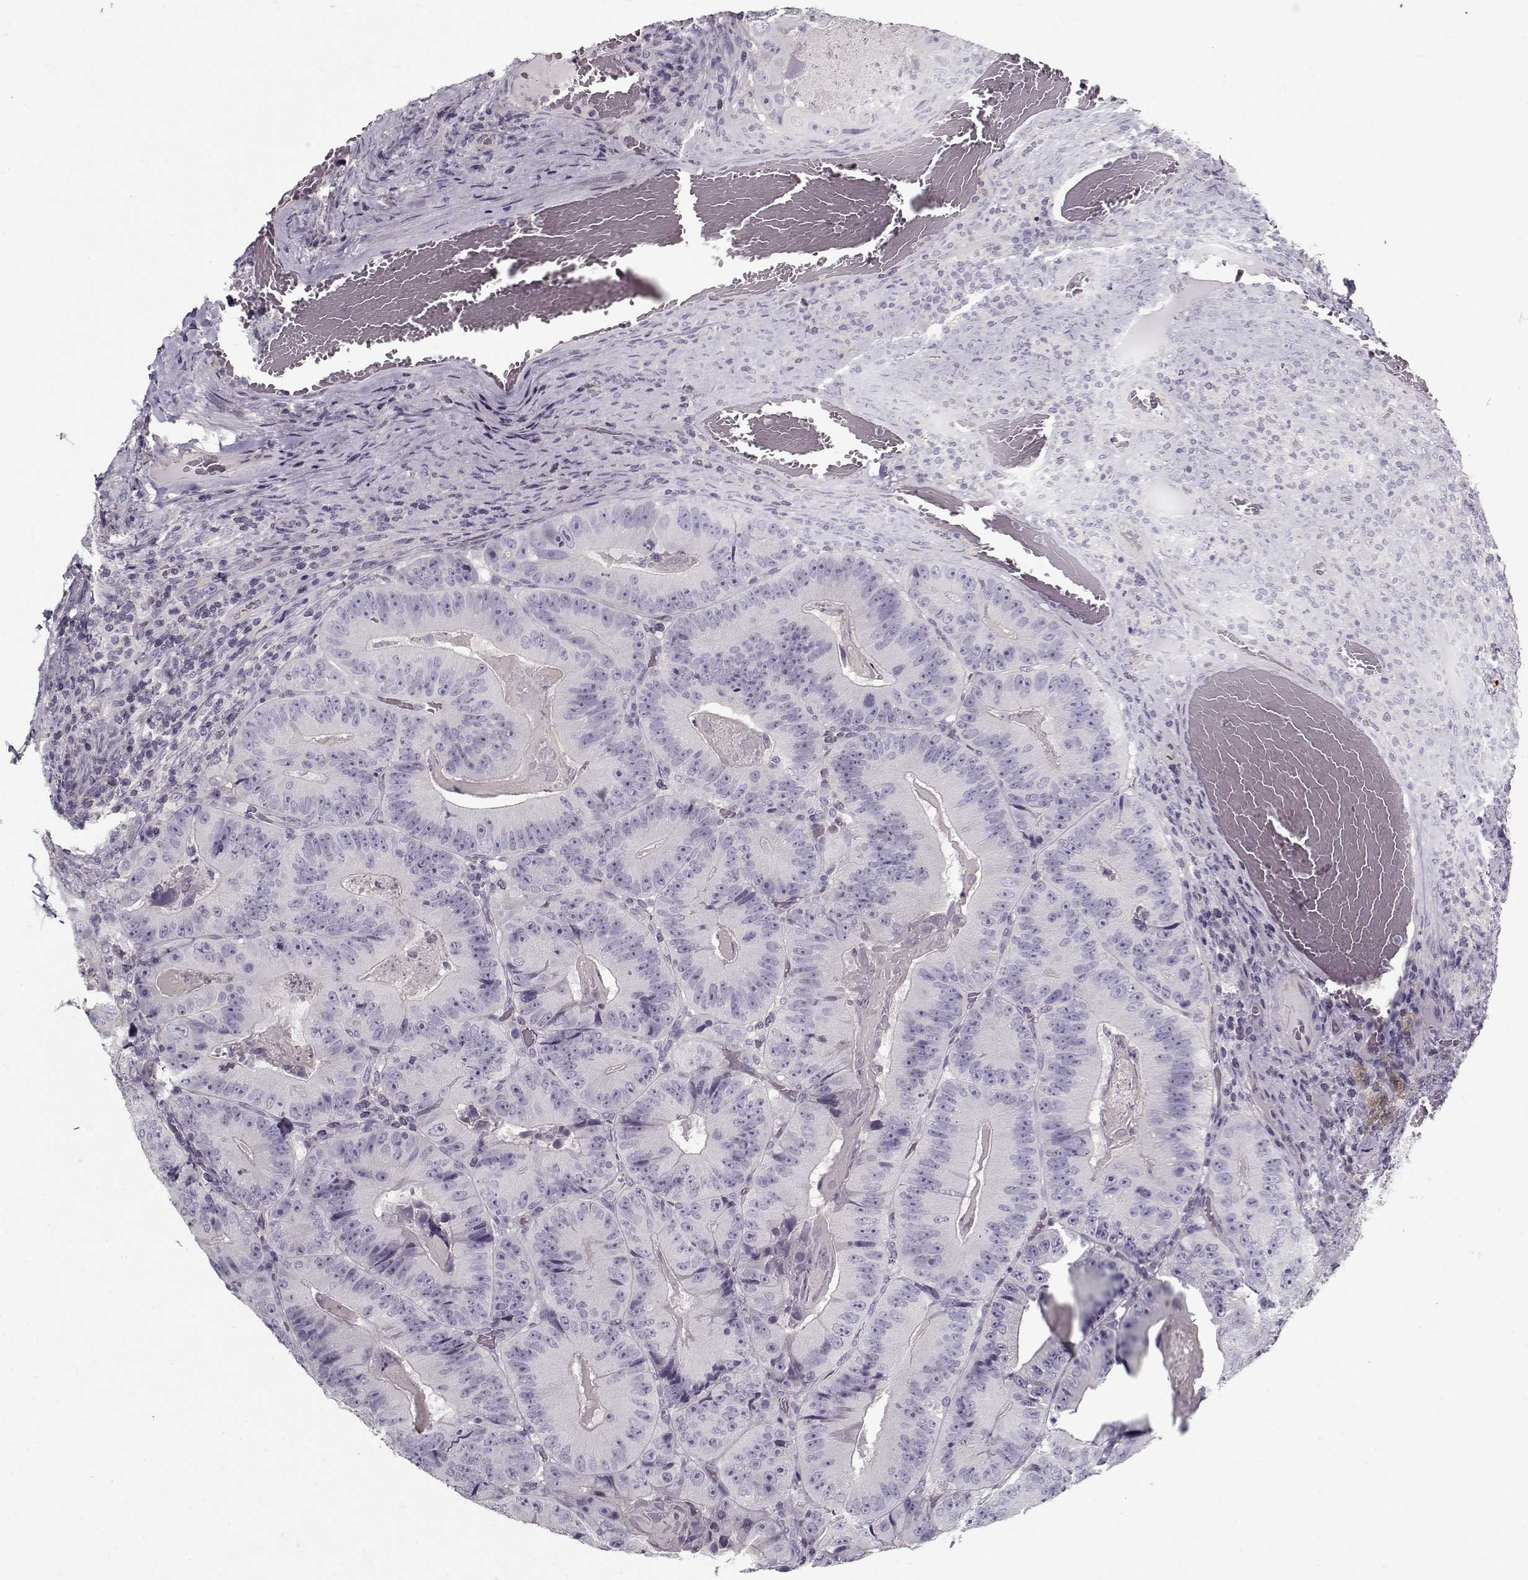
{"staining": {"intensity": "negative", "quantity": "none", "location": "none"}, "tissue": "colorectal cancer", "cell_type": "Tumor cells", "image_type": "cancer", "snomed": [{"axis": "morphology", "description": "Adenocarcinoma, NOS"}, {"axis": "topography", "description": "Colon"}], "caption": "Immunohistochemistry (IHC) micrograph of colorectal cancer stained for a protein (brown), which exhibits no positivity in tumor cells.", "gene": "CCDC136", "patient": {"sex": "female", "age": 86}}